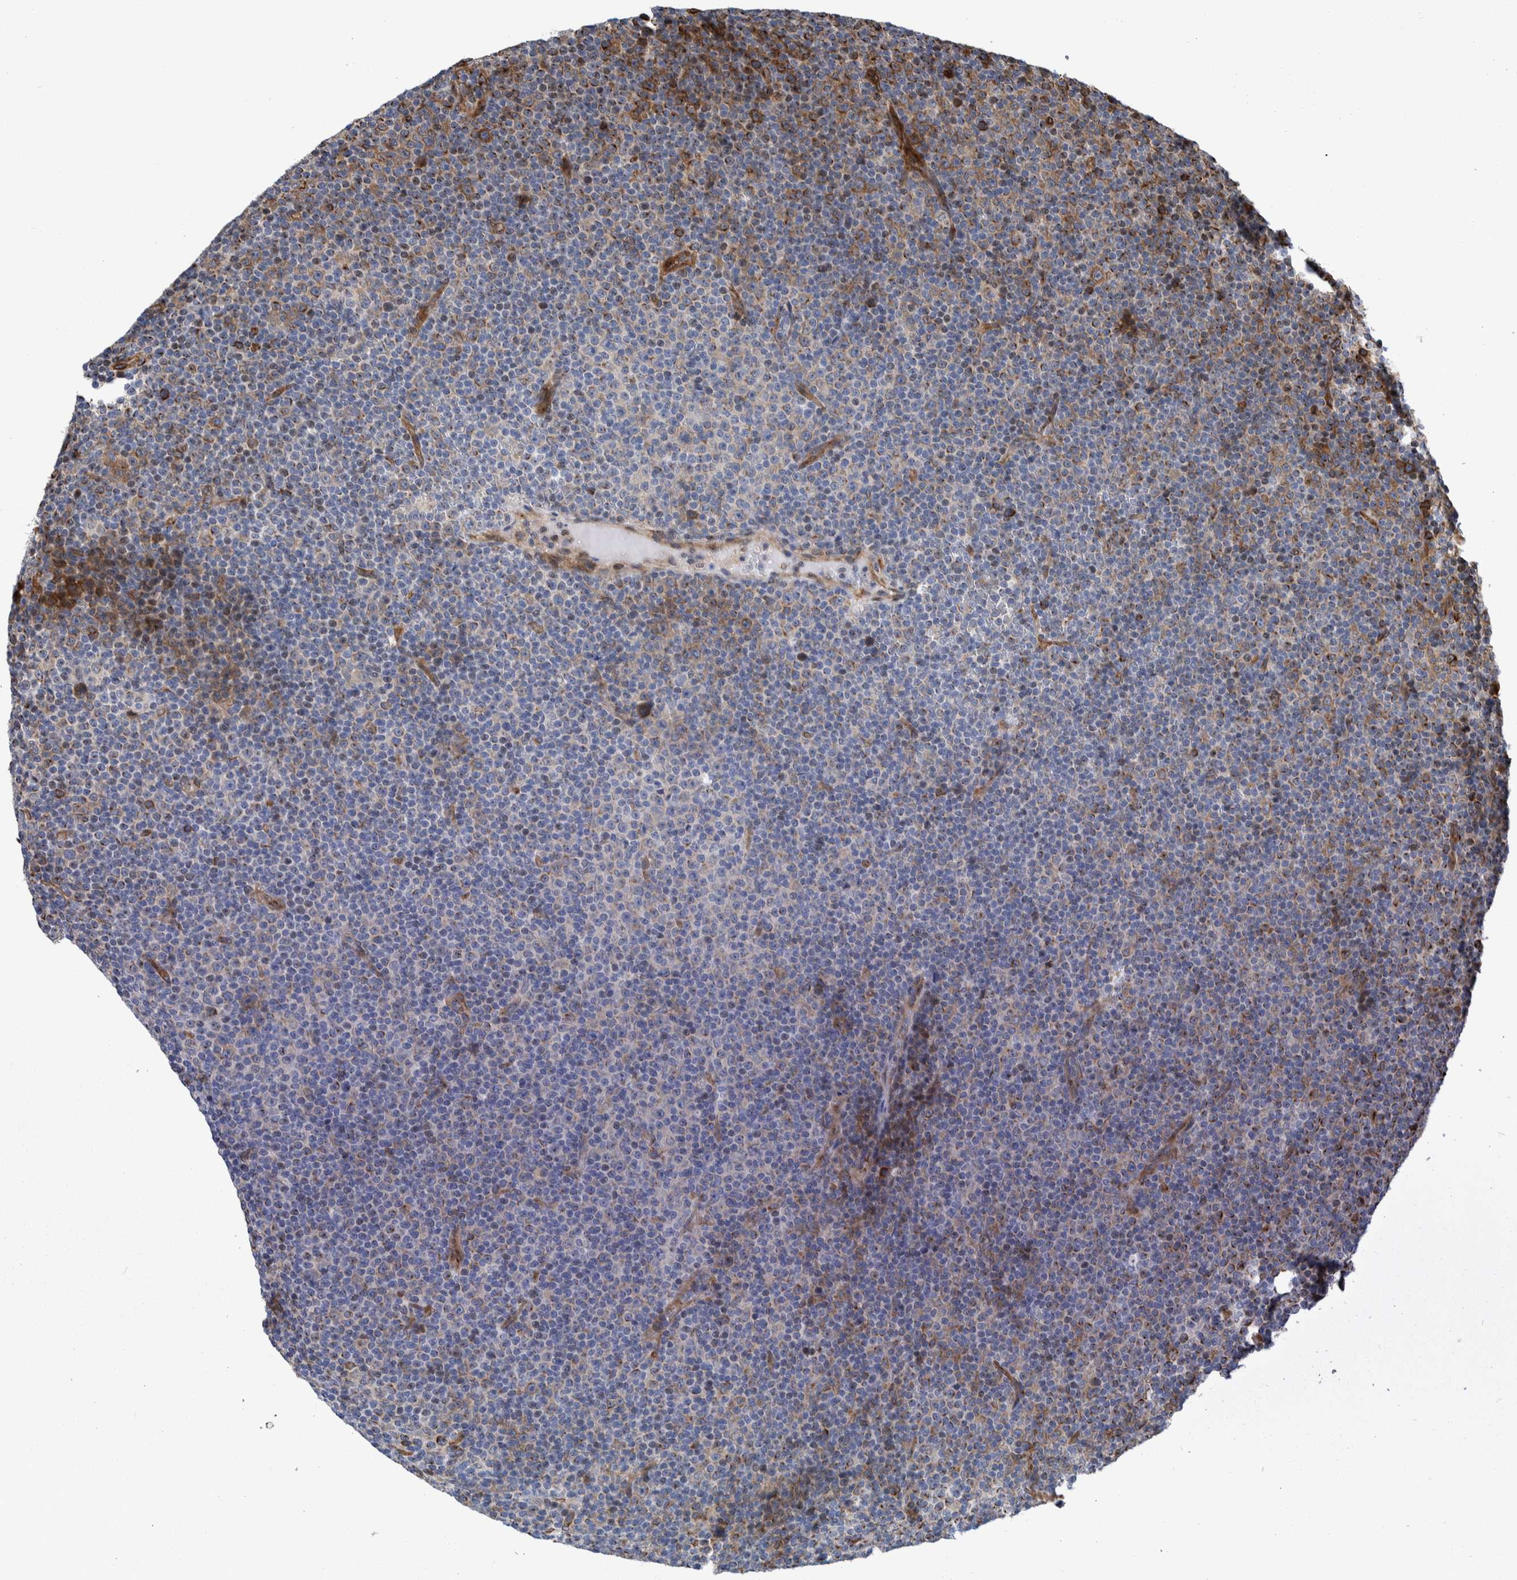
{"staining": {"intensity": "moderate", "quantity": "<25%", "location": "cytoplasmic/membranous"}, "tissue": "lymphoma", "cell_type": "Tumor cells", "image_type": "cancer", "snomed": [{"axis": "morphology", "description": "Malignant lymphoma, non-Hodgkin's type, Low grade"}, {"axis": "topography", "description": "Lymph node"}], "caption": "A histopathology image of human malignant lymphoma, non-Hodgkin's type (low-grade) stained for a protein displays moderate cytoplasmic/membranous brown staining in tumor cells.", "gene": "CCDC57", "patient": {"sex": "female", "age": 67}}